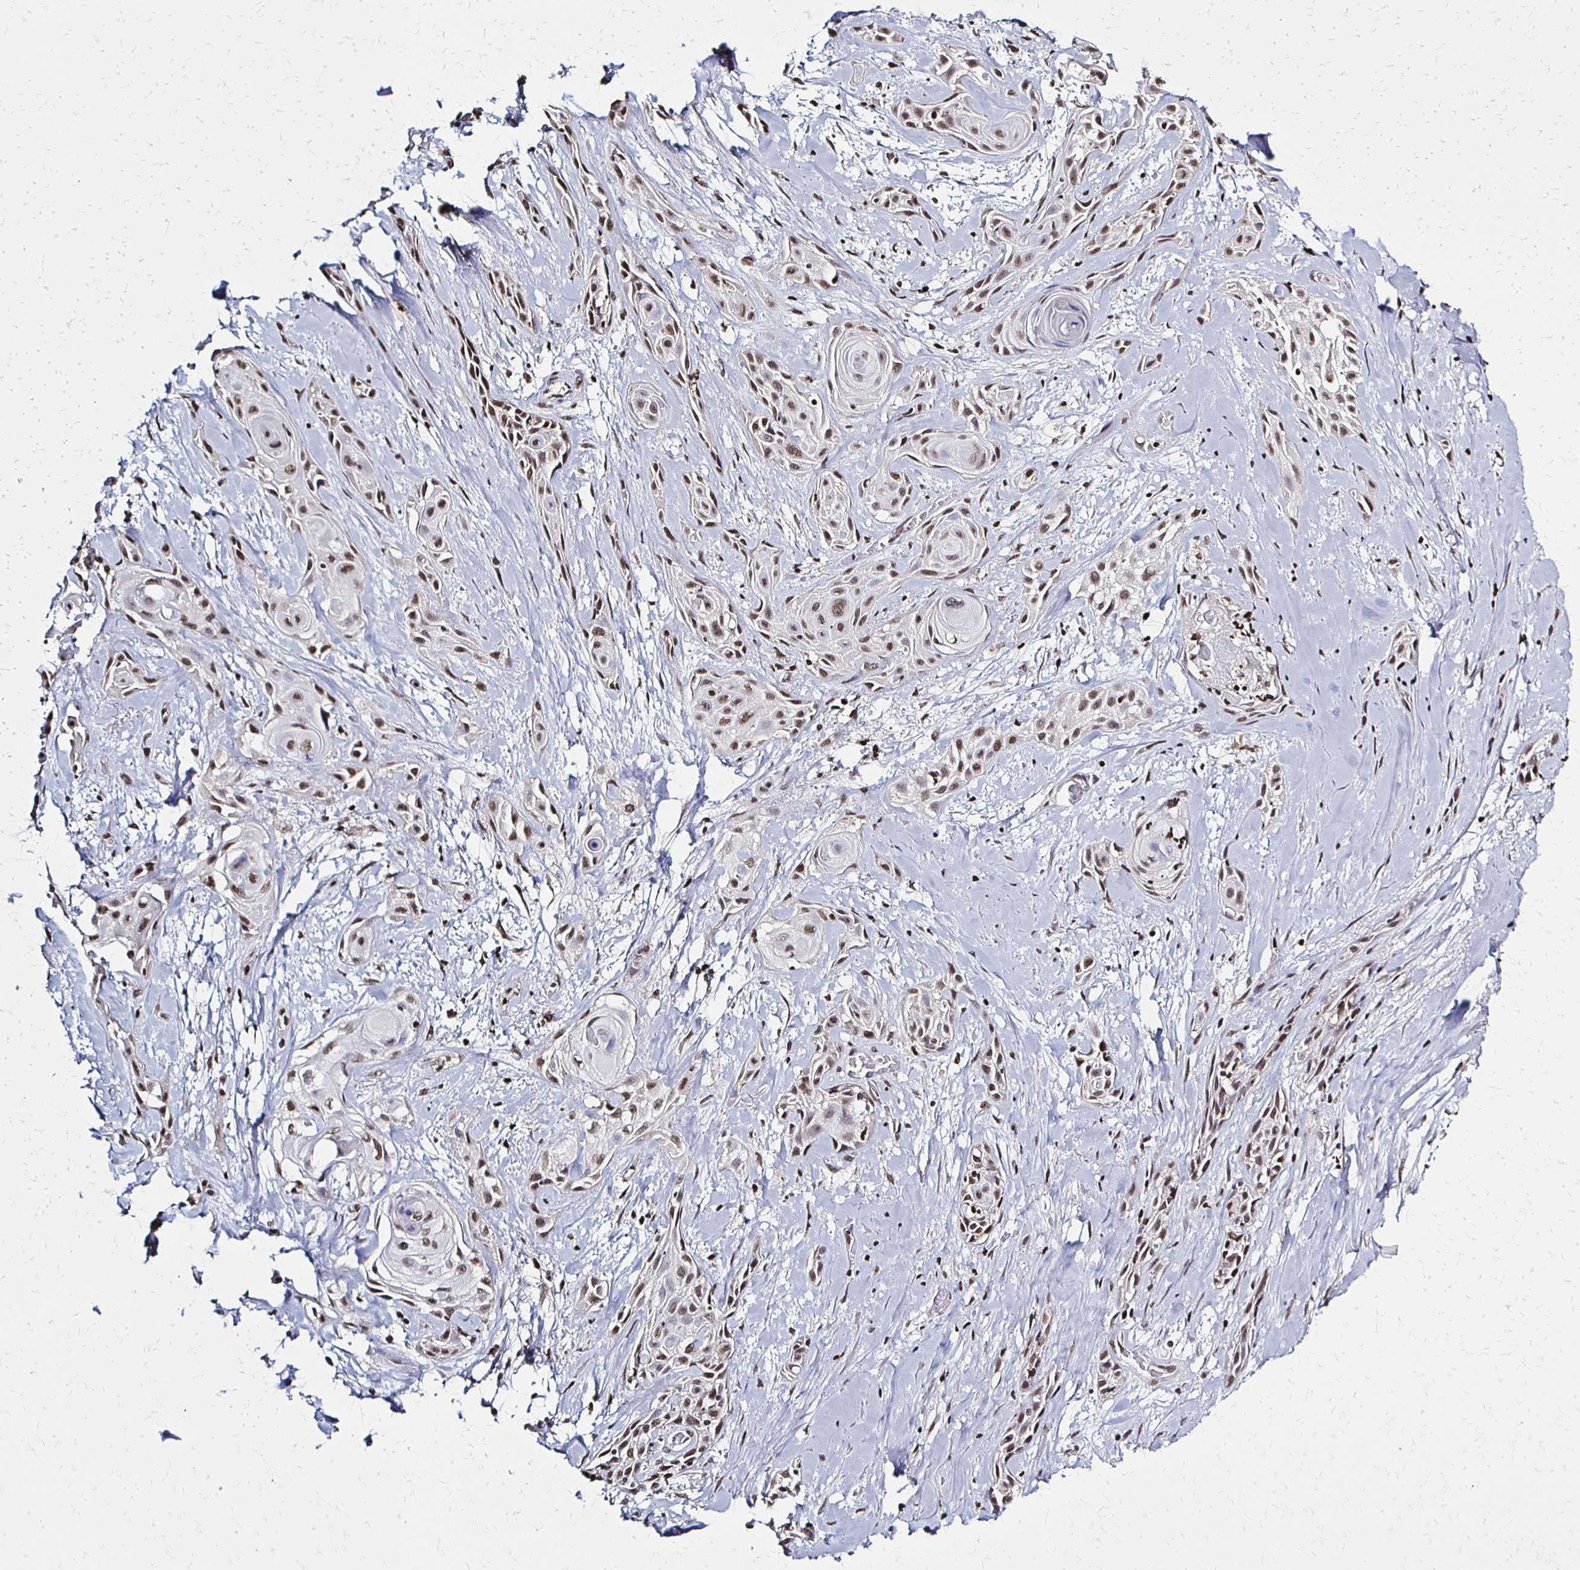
{"staining": {"intensity": "moderate", "quantity": ">75%", "location": "nuclear"}, "tissue": "skin cancer", "cell_type": "Tumor cells", "image_type": "cancer", "snomed": [{"axis": "morphology", "description": "Squamous cell carcinoma, NOS"}, {"axis": "topography", "description": "Skin"}, {"axis": "topography", "description": "Anal"}], "caption": "IHC (DAB (3,3'-diaminobenzidine)) staining of squamous cell carcinoma (skin) displays moderate nuclear protein positivity in about >75% of tumor cells. (Brightfield microscopy of DAB IHC at high magnification).", "gene": "HOXA9", "patient": {"sex": "male", "age": 64}}